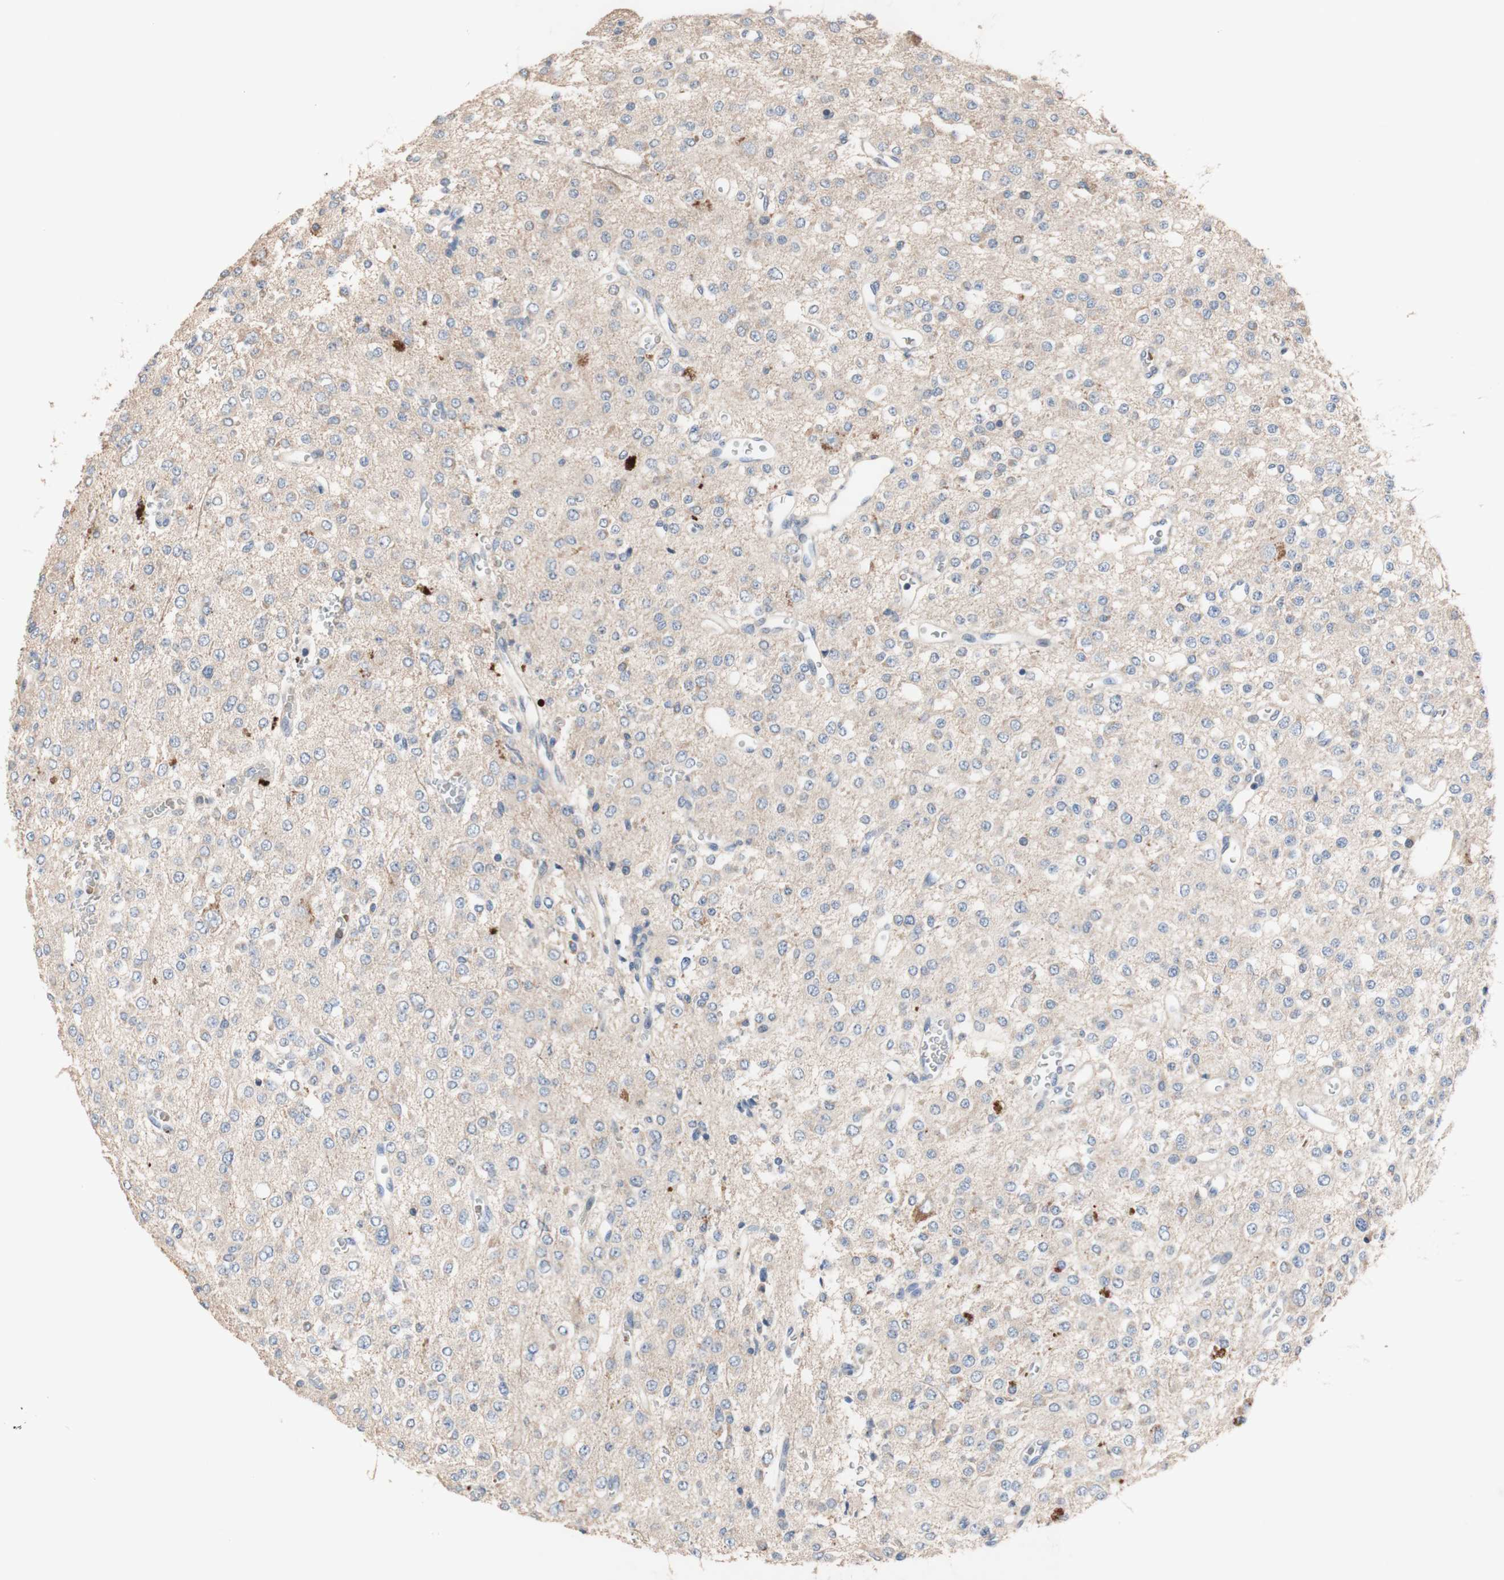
{"staining": {"intensity": "negative", "quantity": "none", "location": "none"}, "tissue": "glioma", "cell_type": "Tumor cells", "image_type": "cancer", "snomed": [{"axis": "morphology", "description": "Glioma, malignant, Low grade"}, {"axis": "topography", "description": "Brain"}], "caption": "The photomicrograph displays no significant staining in tumor cells of glioma.", "gene": "CDON", "patient": {"sex": "male", "age": 38}}